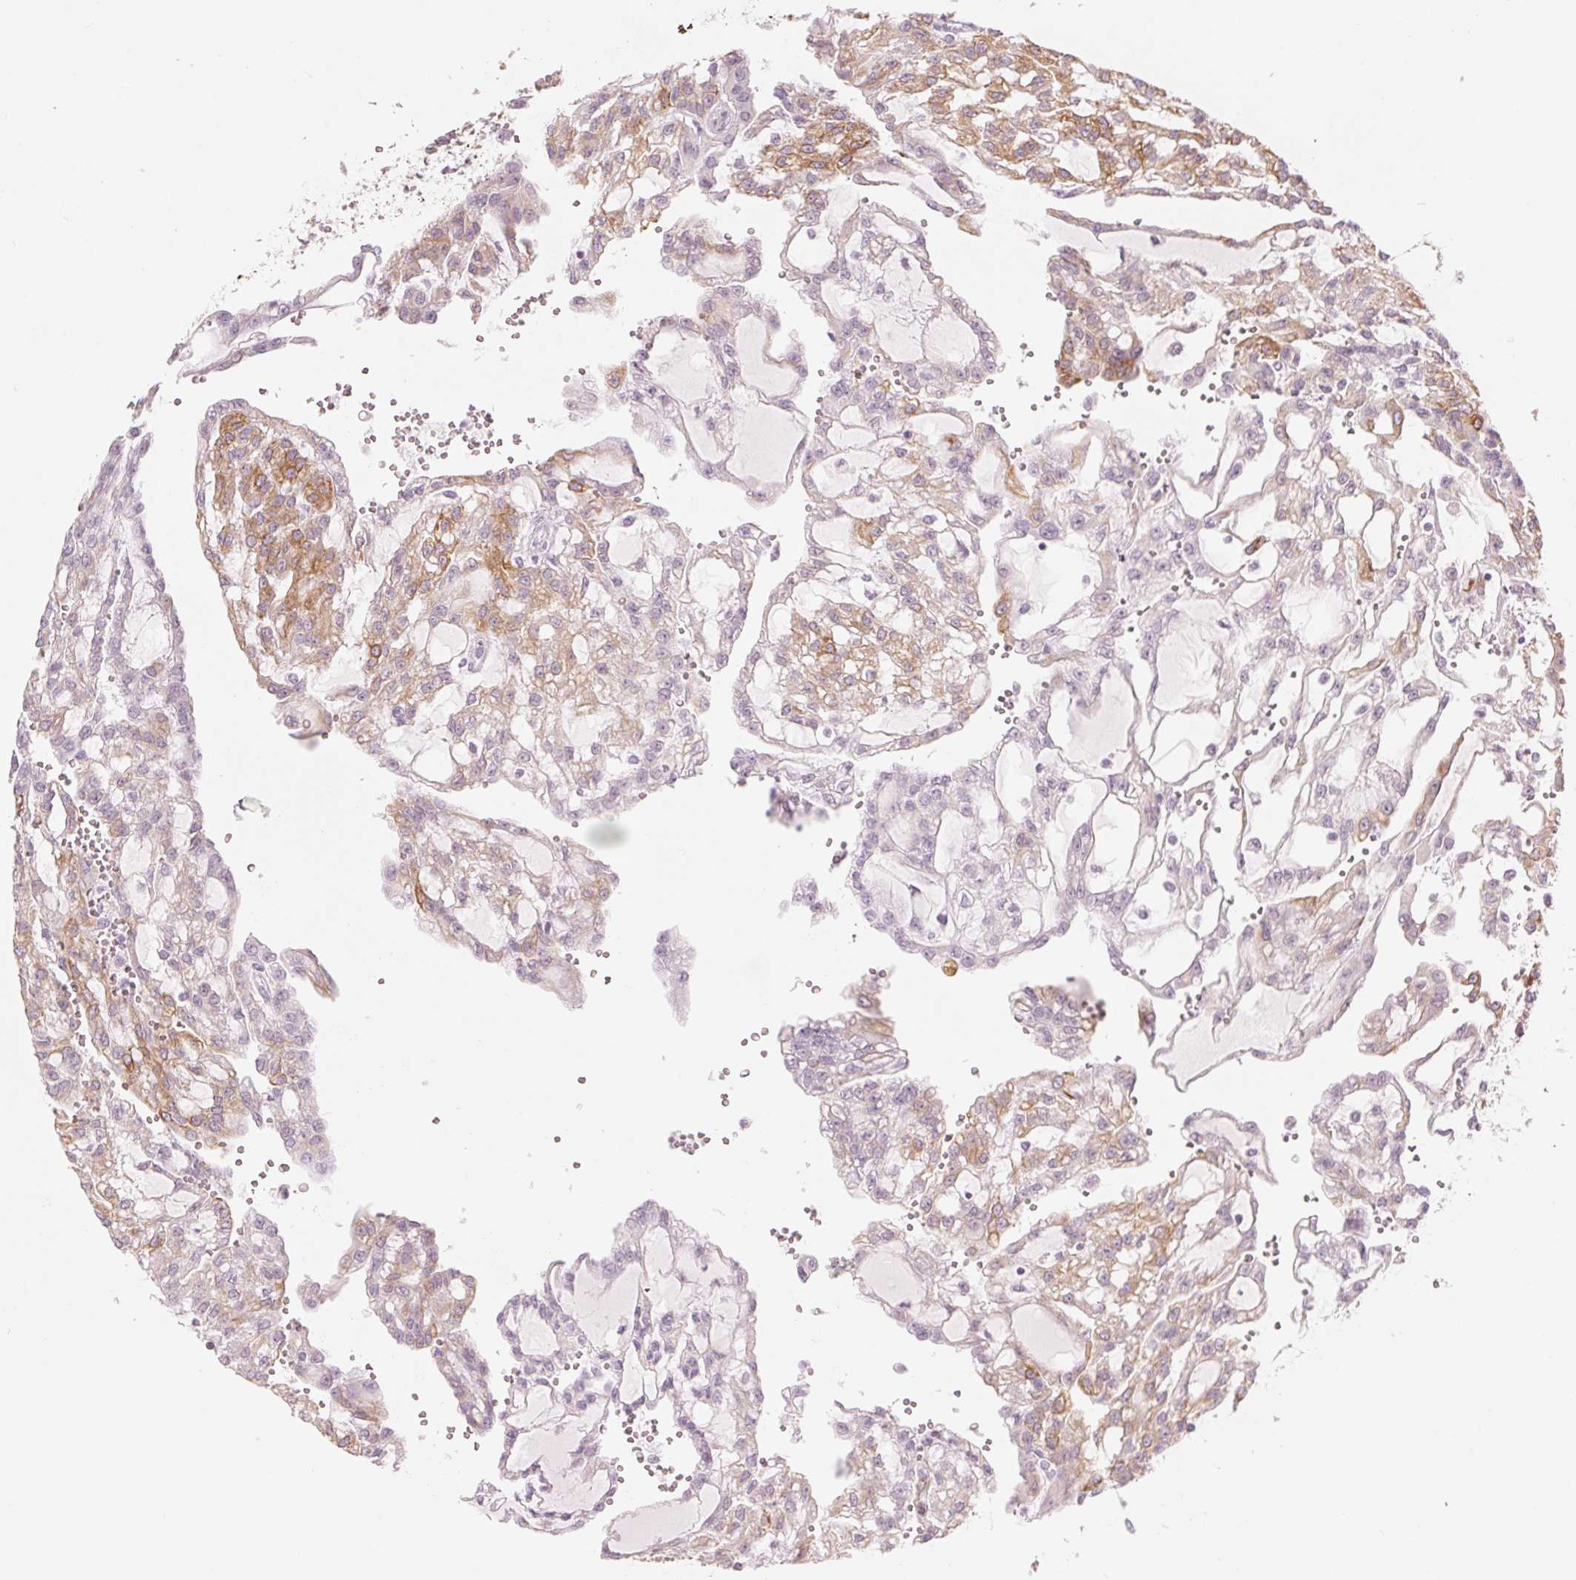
{"staining": {"intensity": "moderate", "quantity": "25%-75%", "location": "cytoplasmic/membranous"}, "tissue": "renal cancer", "cell_type": "Tumor cells", "image_type": "cancer", "snomed": [{"axis": "morphology", "description": "Adenocarcinoma, NOS"}, {"axis": "topography", "description": "Kidney"}], "caption": "Adenocarcinoma (renal) was stained to show a protein in brown. There is medium levels of moderate cytoplasmic/membranous positivity in approximately 25%-75% of tumor cells.", "gene": "SCTR", "patient": {"sex": "male", "age": 63}}